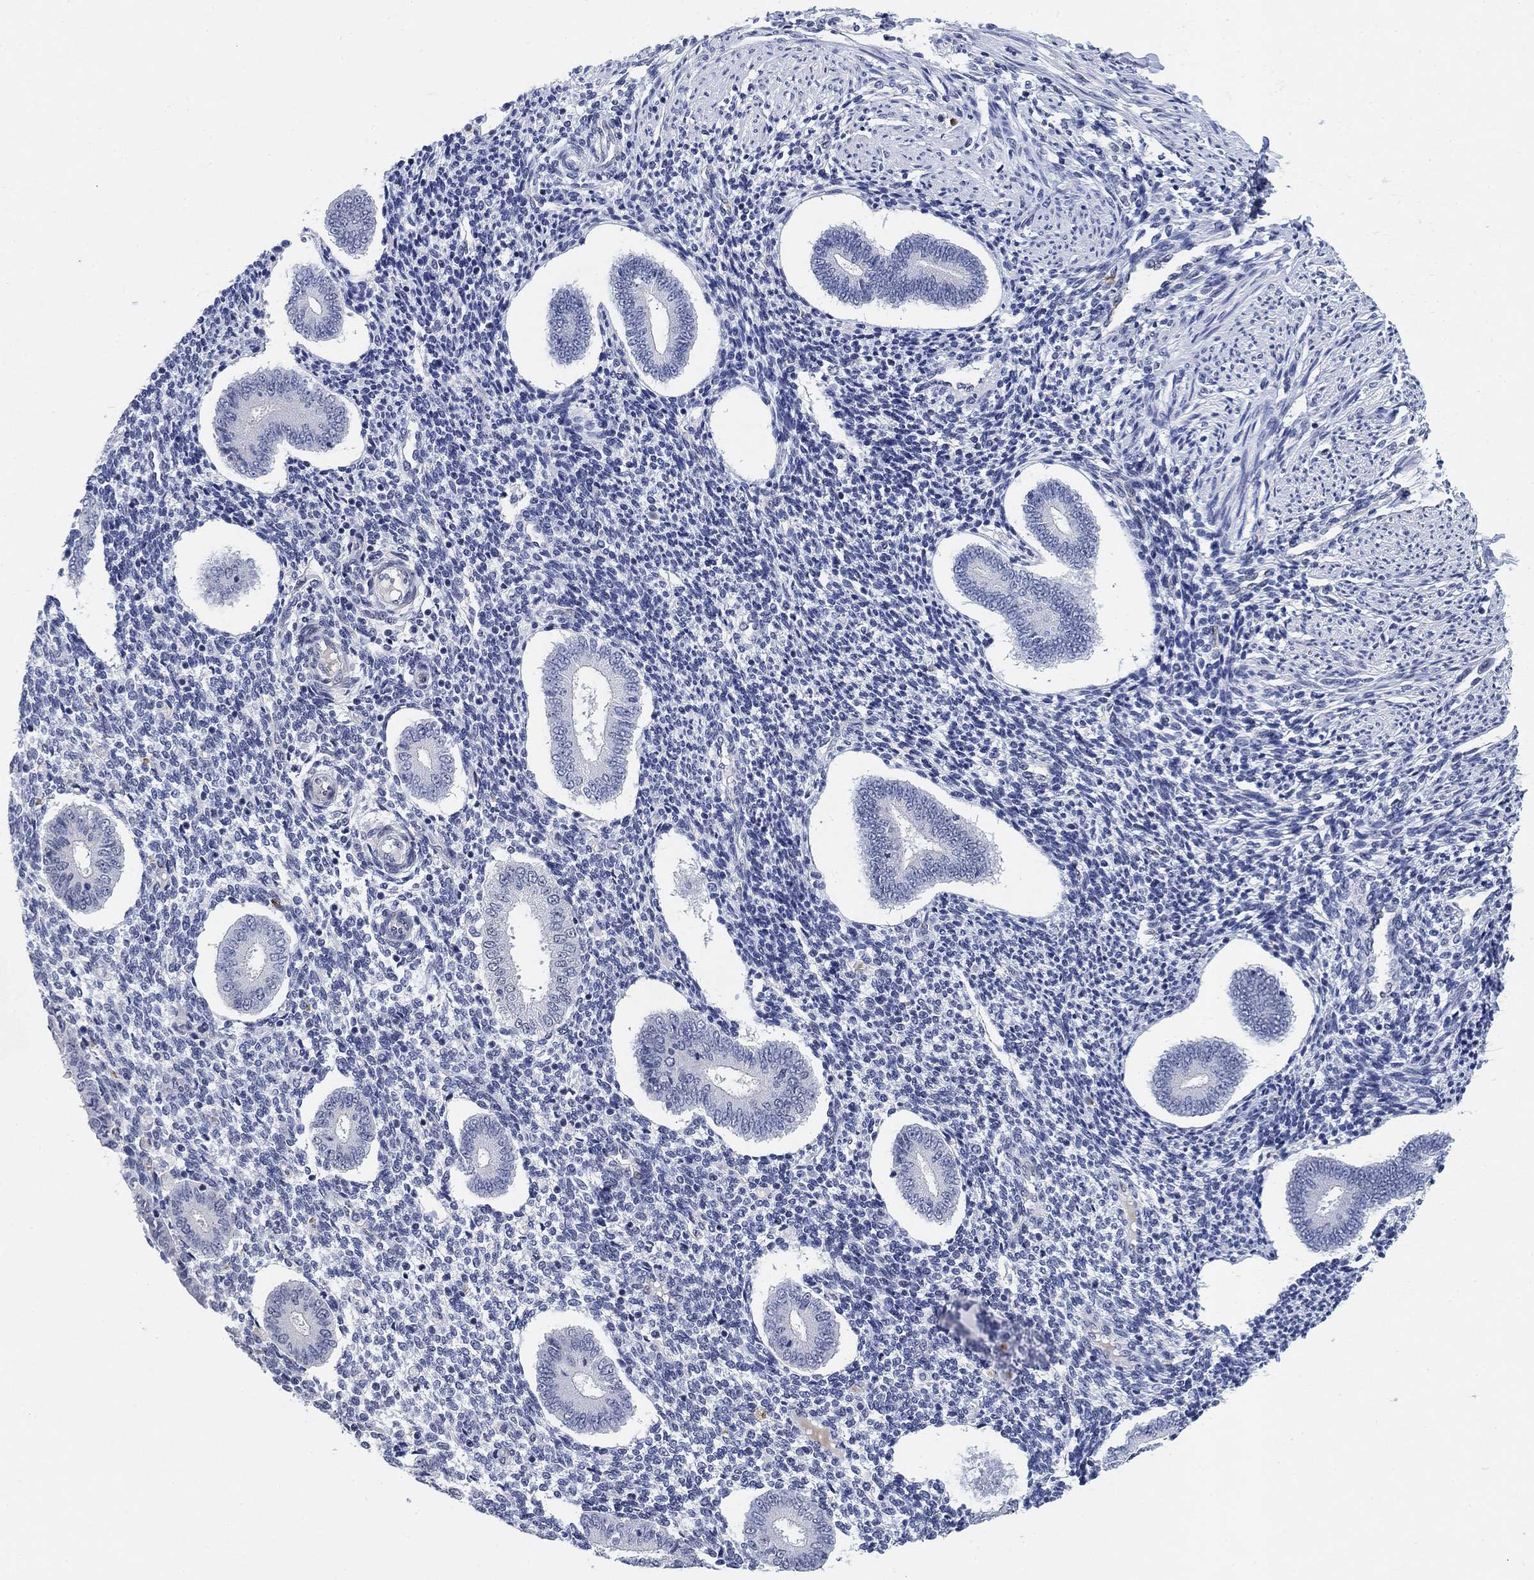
{"staining": {"intensity": "negative", "quantity": "none", "location": "none"}, "tissue": "endometrium", "cell_type": "Cells in endometrial stroma", "image_type": "normal", "snomed": [{"axis": "morphology", "description": "Normal tissue, NOS"}, {"axis": "topography", "description": "Endometrium"}], "caption": "Photomicrograph shows no significant protein positivity in cells in endometrial stroma of benign endometrium. (DAB immunohistochemistry with hematoxylin counter stain).", "gene": "PAX6", "patient": {"sex": "female", "age": 40}}